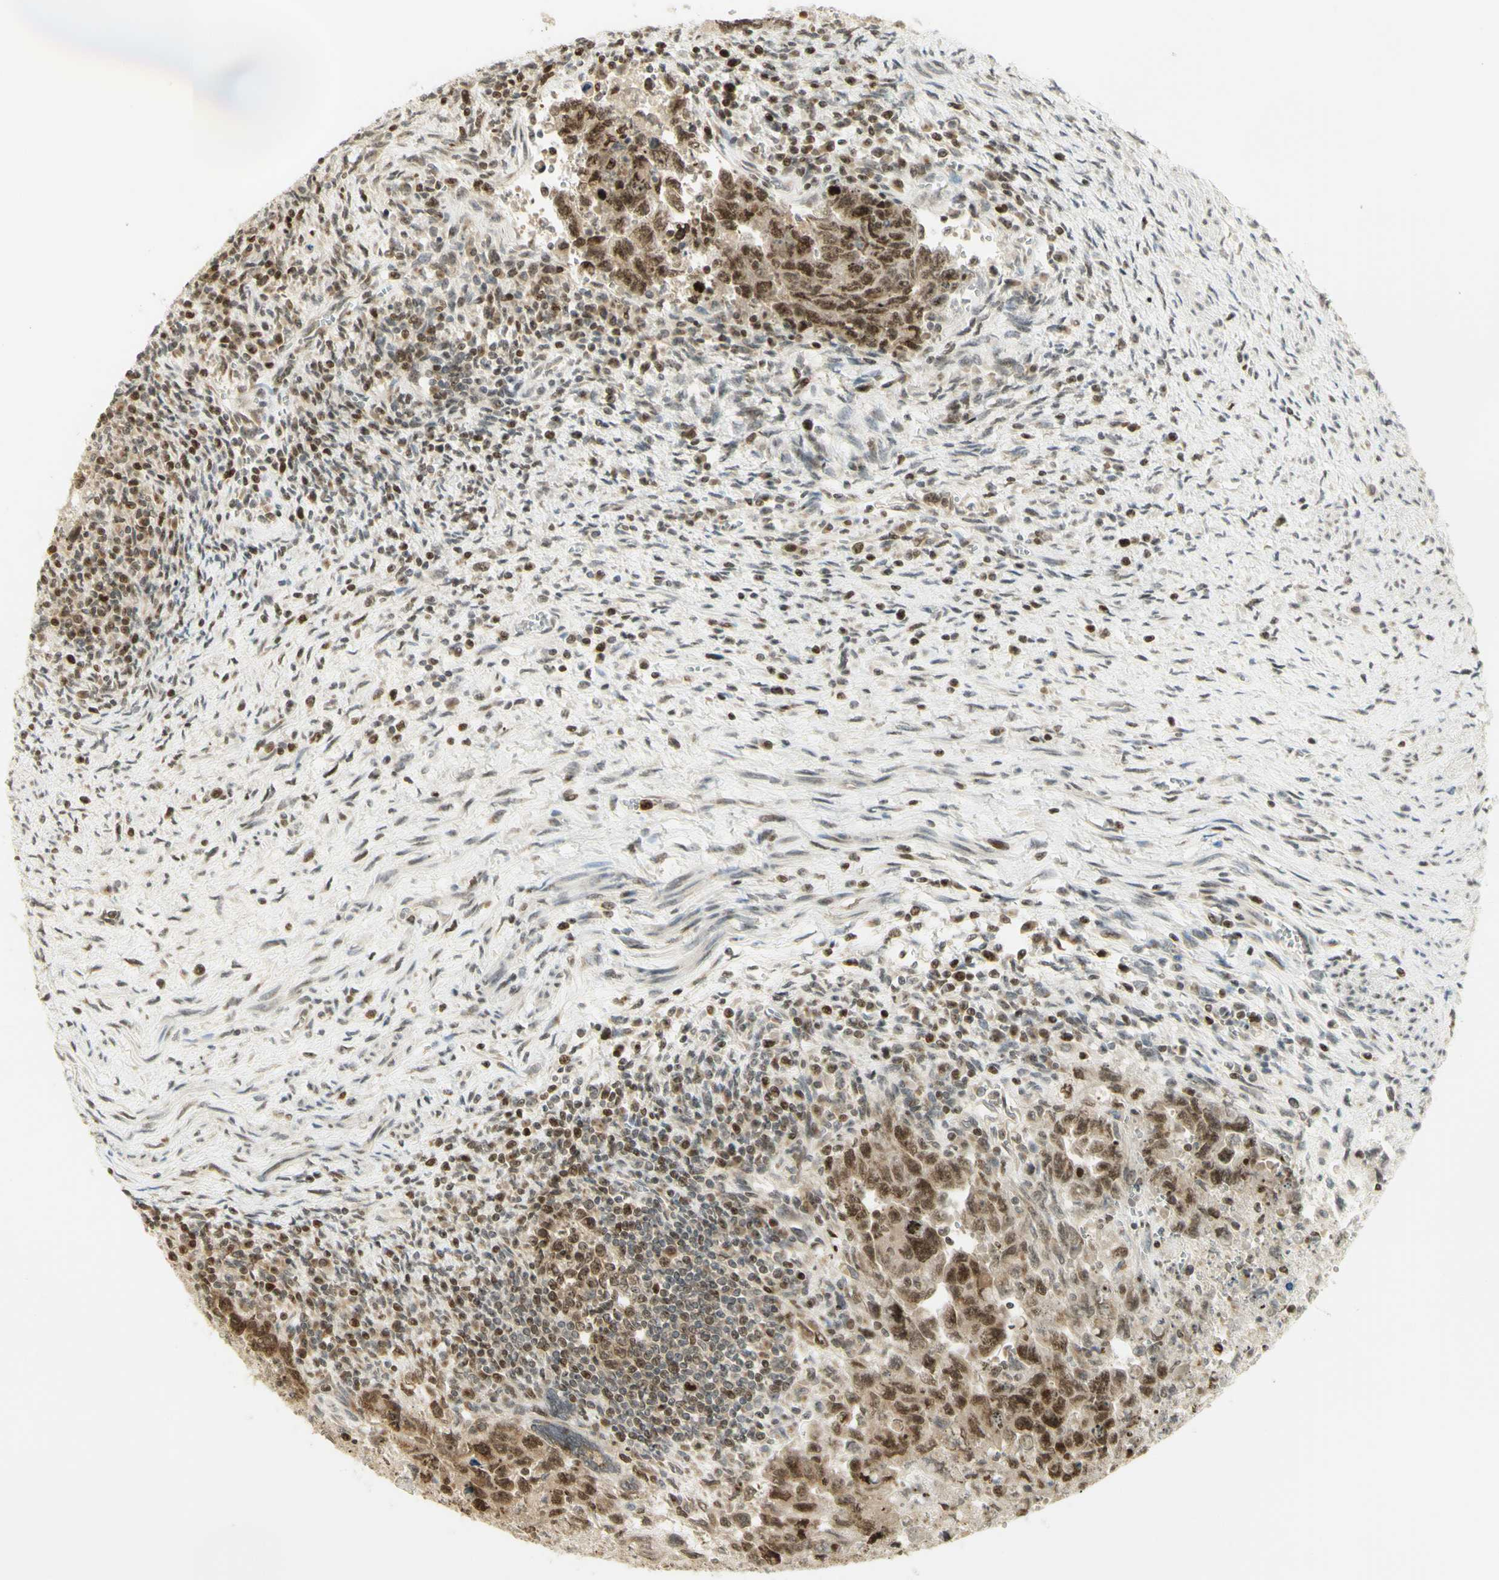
{"staining": {"intensity": "moderate", "quantity": ">75%", "location": "cytoplasmic/membranous,nuclear"}, "tissue": "testis cancer", "cell_type": "Tumor cells", "image_type": "cancer", "snomed": [{"axis": "morphology", "description": "Carcinoma, Embryonal, NOS"}, {"axis": "topography", "description": "Testis"}], "caption": "Immunohistochemistry (IHC) histopathology image of neoplastic tissue: human embryonal carcinoma (testis) stained using IHC shows medium levels of moderate protein expression localized specifically in the cytoplasmic/membranous and nuclear of tumor cells, appearing as a cytoplasmic/membranous and nuclear brown color.", "gene": "KIF11", "patient": {"sex": "male", "age": 28}}